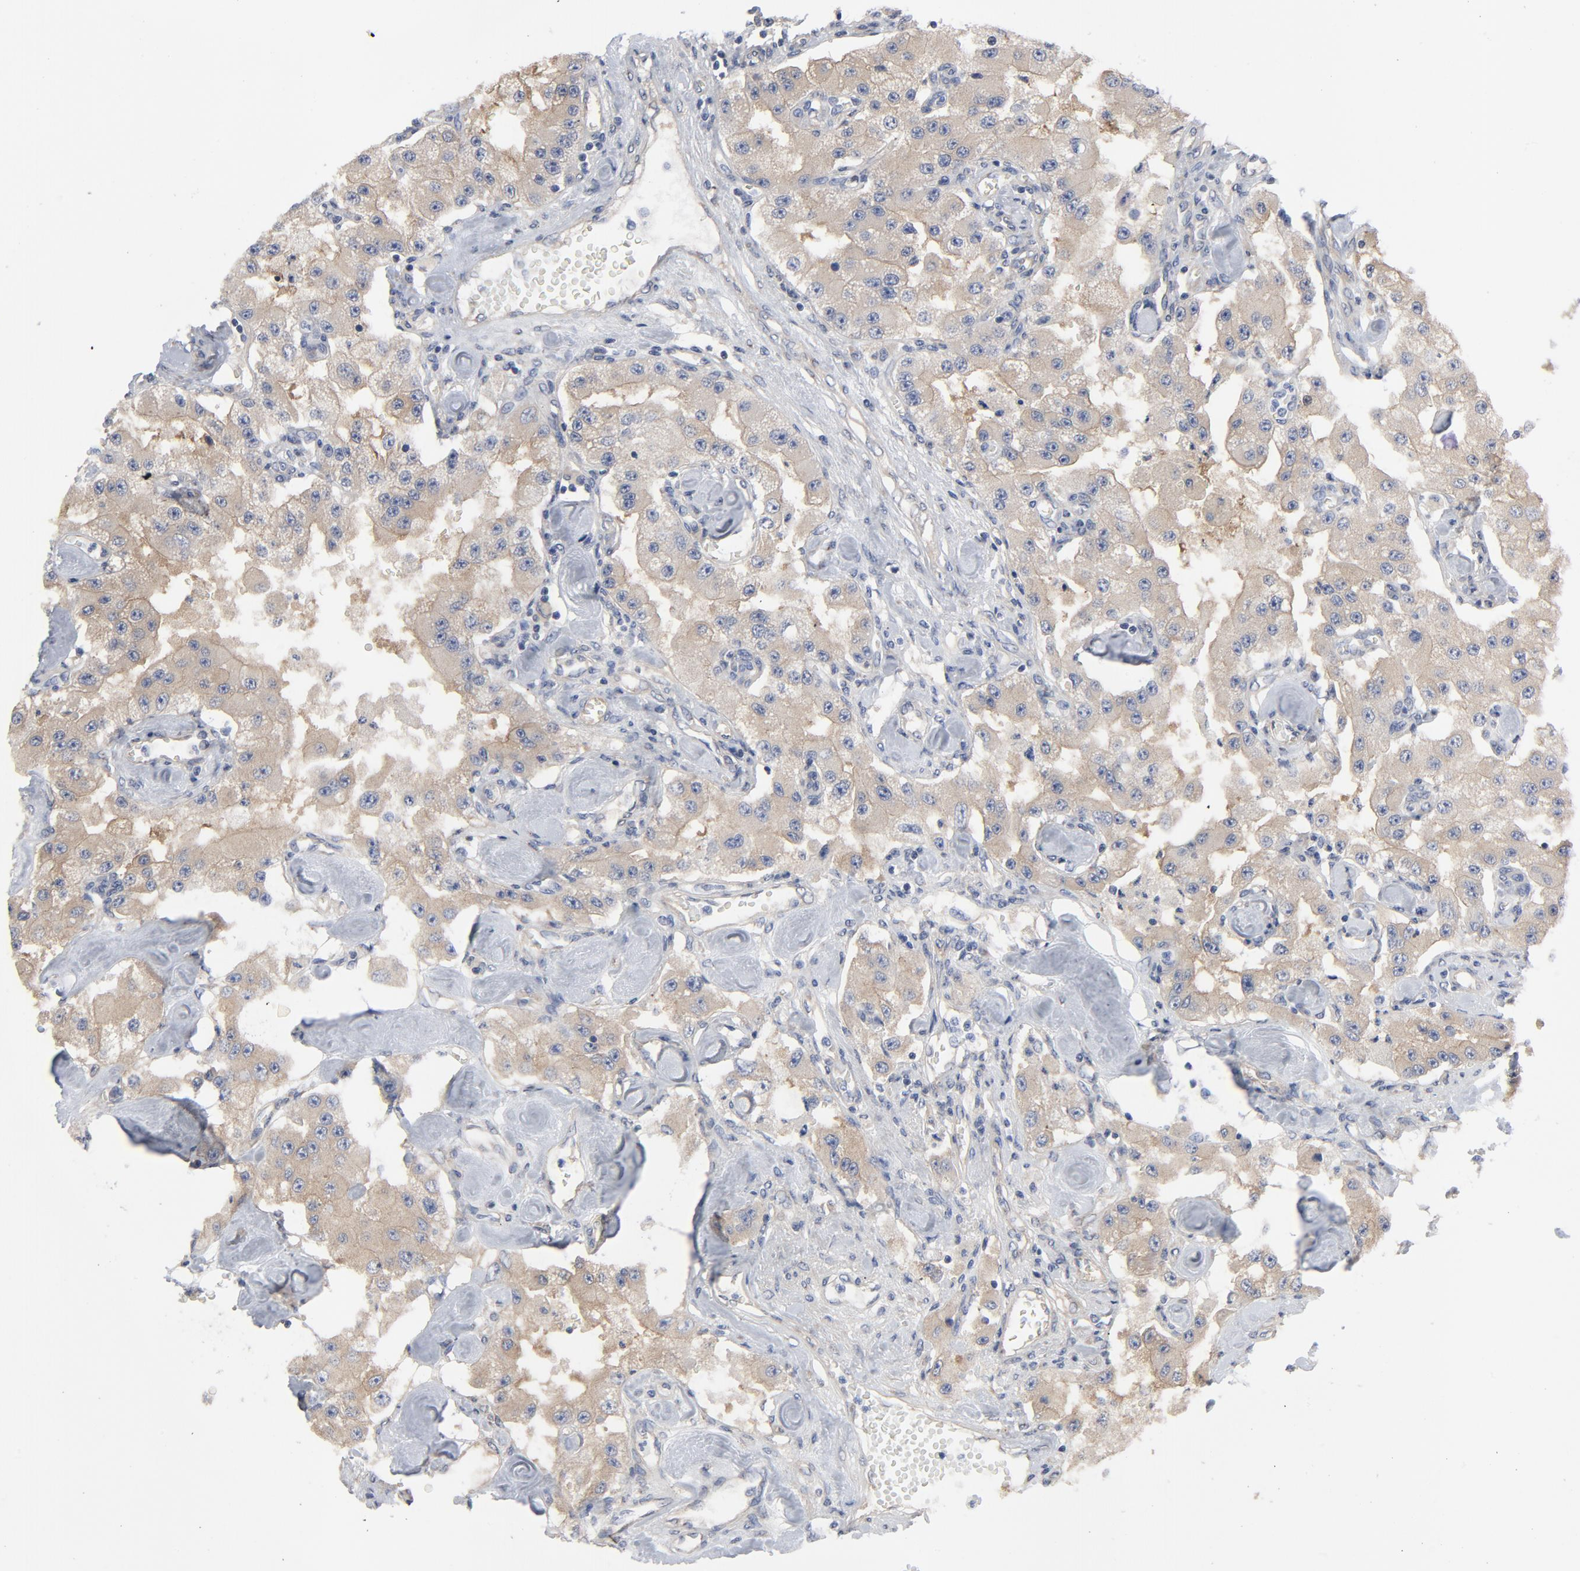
{"staining": {"intensity": "moderate", "quantity": ">75%", "location": "cytoplasmic/membranous"}, "tissue": "carcinoid", "cell_type": "Tumor cells", "image_type": "cancer", "snomed": [{"axis": "morphology", "description": "Carcinoid, malignant, NOS"}, {"axis": "topography", "description": "Pancreas"}], "caption": "DAB (3,3'-diaminobenzidine) immunohistochemical staining of human malignant carcinoid exhibits moderate cytoplasmic/membranous protein expression in about >75% of tumor cells.", "gene": "DYNLT3", "patient": {"sex": "male", "age": 41}}